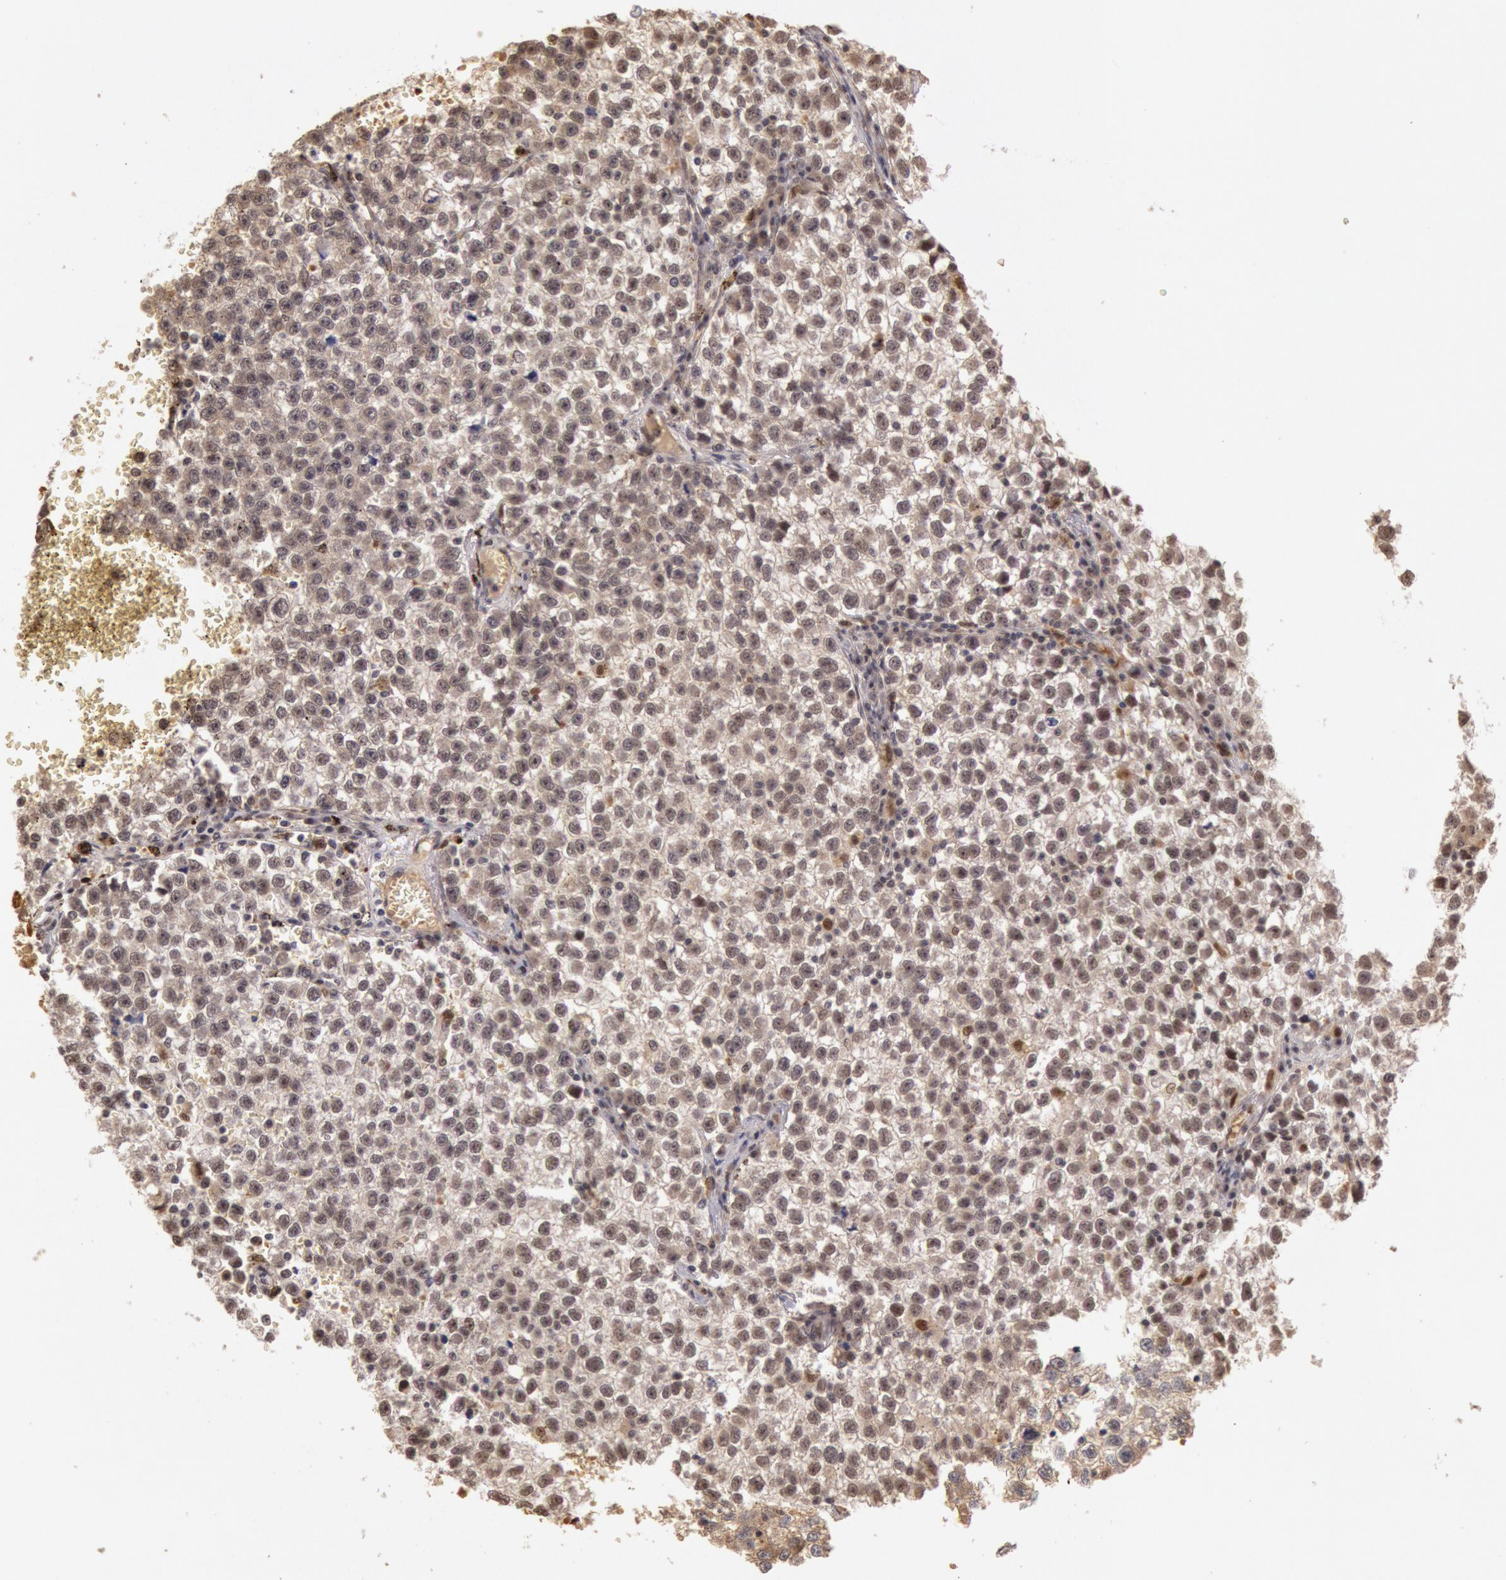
{"staining": {"intensity": "weak", "quantity": "25%-75%", "location": "nuclear"}, "tissue": "testis cancer", "cell_type": "Tumor cells", "image_type": "cancer", "snomed": [{"axis": "morphology", "description": "Seminoma, NOS"}, {"axis": "topography", "description": "Testis"}], "caption": "Testis cancer (seminoma) stained for a protein (brown) demonstrates weak nuclear positive positivity in approximately 25%-75% of tumor cells.", "gene": "LIG4", "patient": {"sex": "male", "age": 35}}